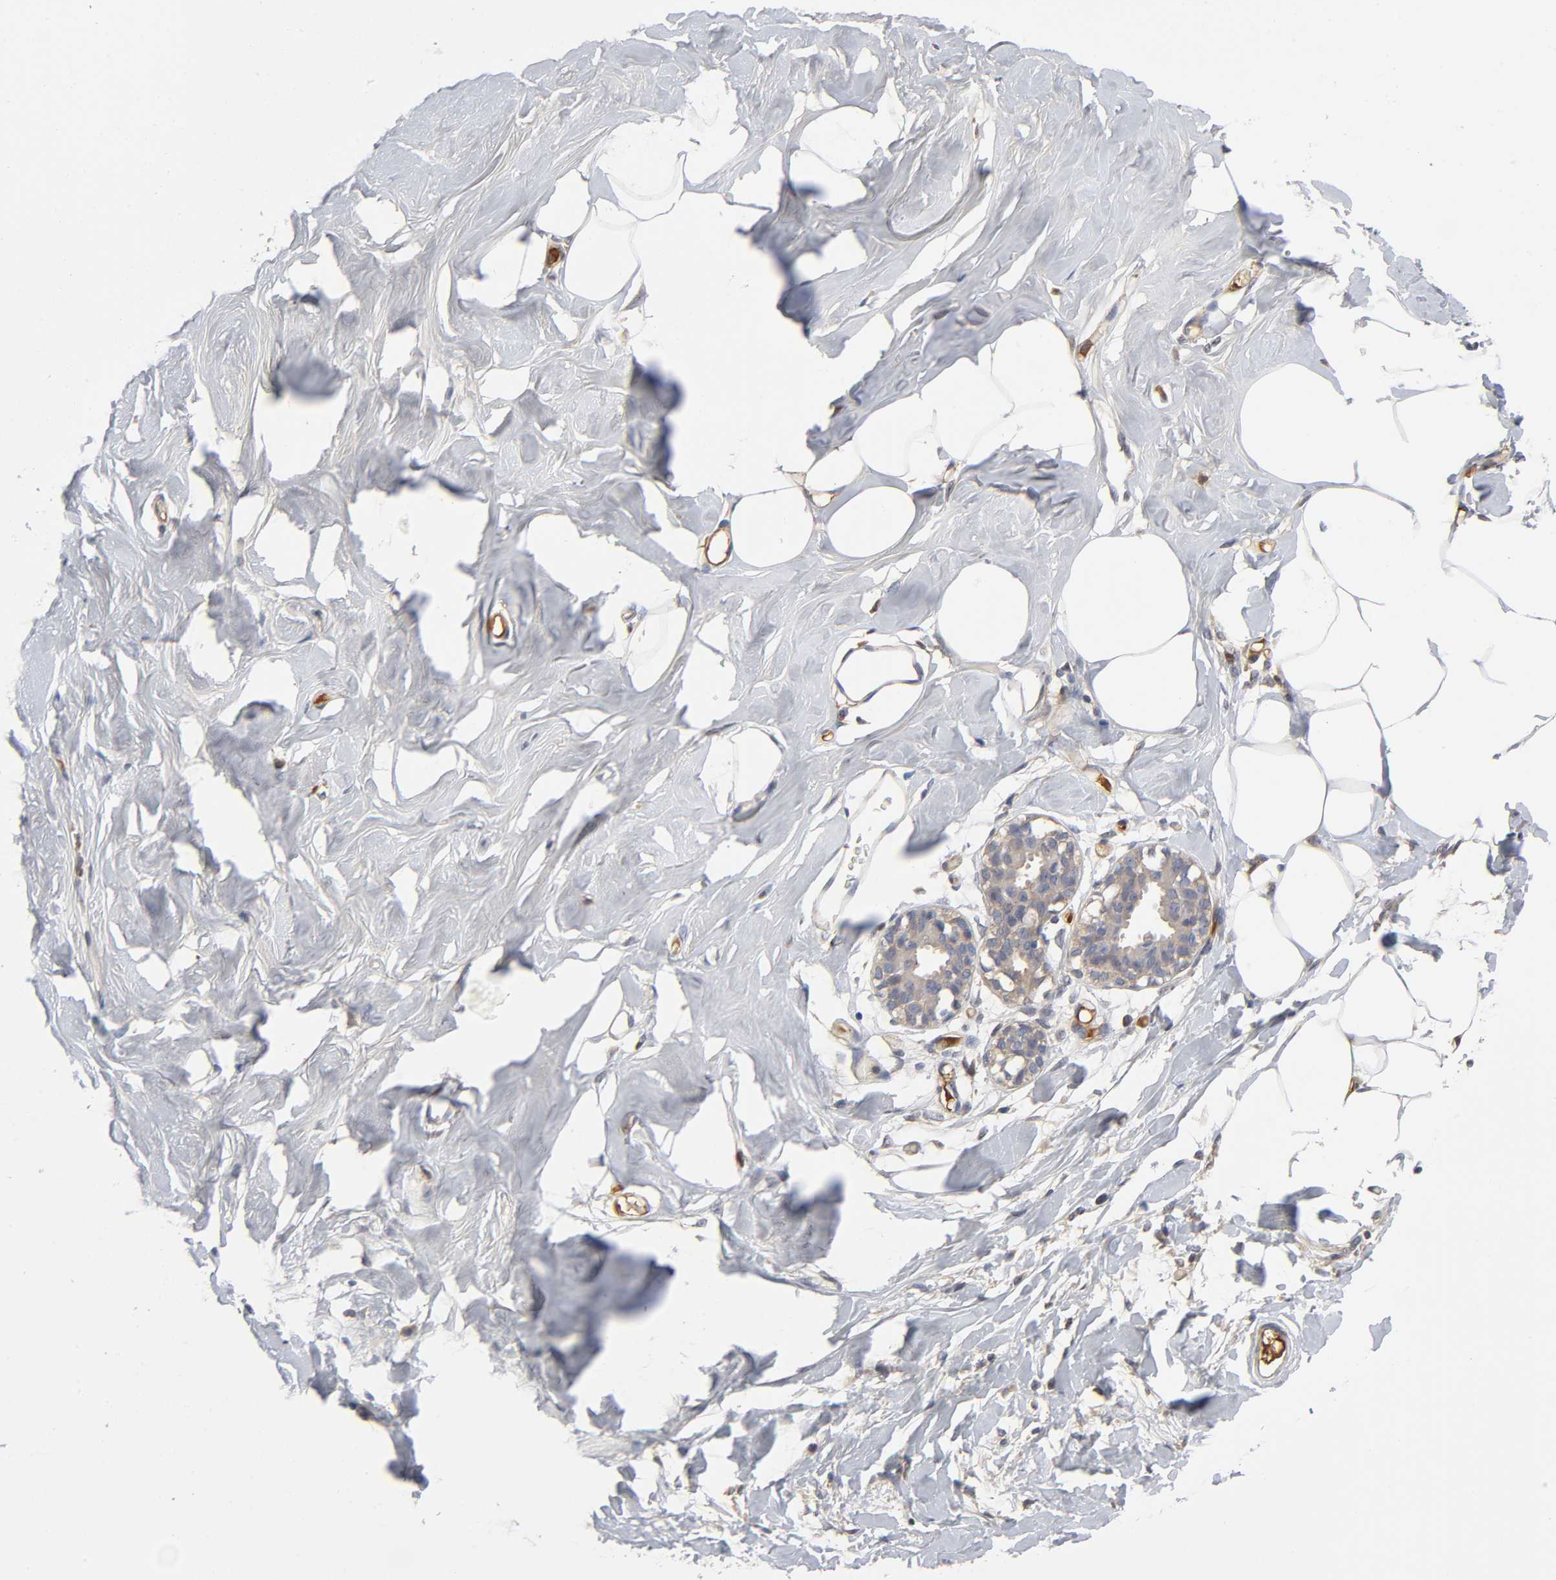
{"staining": {"intensity": "negative", "quantity": "none", "location": "none"}, "tissue": "breast", "cell_type": "Adipocytes", "image_type": "normal", "snomed": [{"axis": "morphology", "description": "Normal tissue, NOS"}, {"axis": "topography", "description": "Breast"}, {"axis": "topography", "description": "Adipose tissue"}], "caption": "Immunohistochemistry (IHC) image of unremarkable breast: breast stained with DAB (3,3'-diaminobenzidine) demonstrates no significant protein expression in adipocytes.", "gene": "NOVA1", "patient": {"sex": "female", "age": 25}}